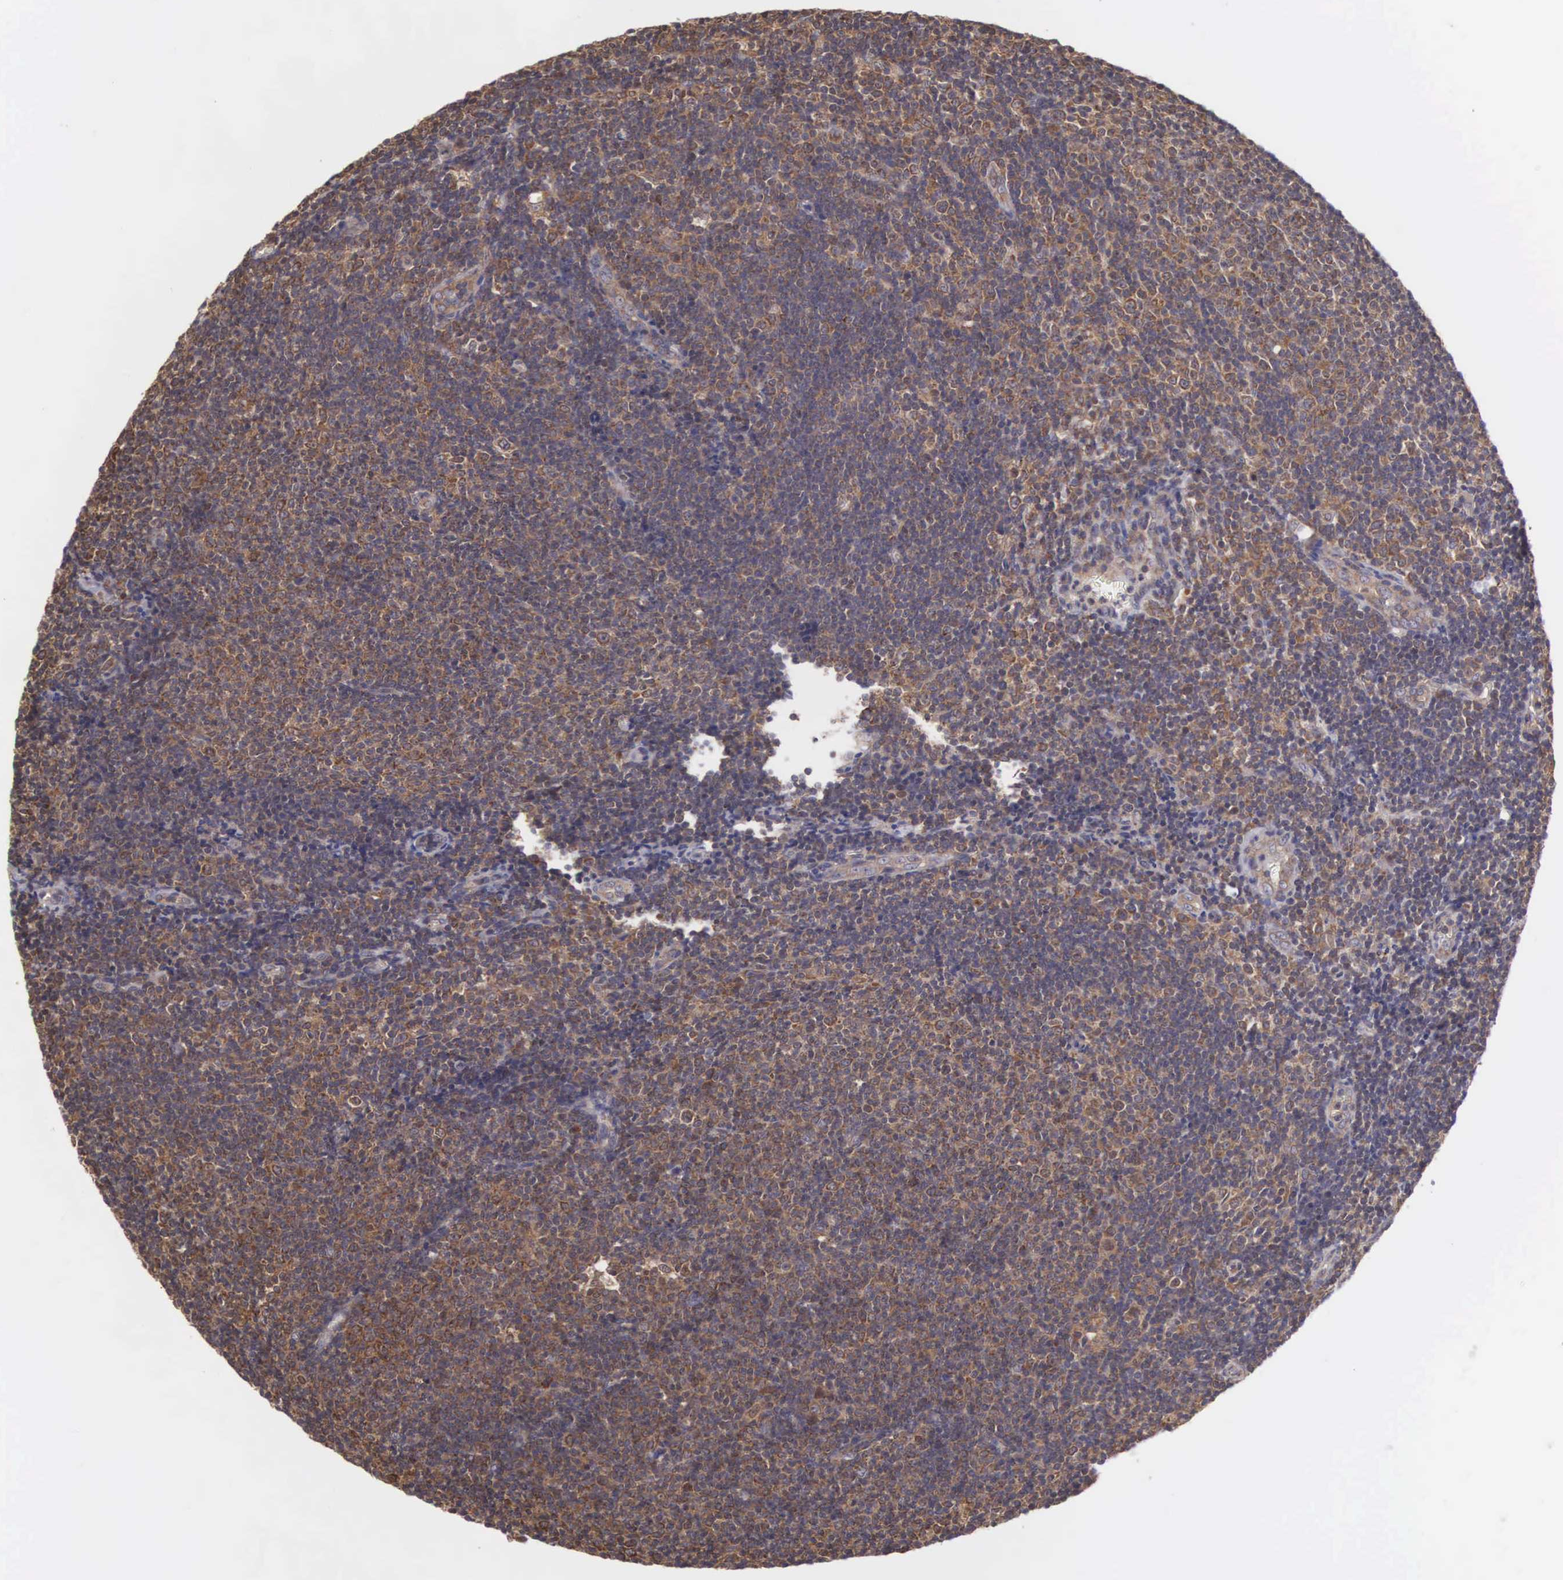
{"staining": {"intensity": "weak", "quantity": ">75%", "location": "cytoplasmic/membranous"}, "tissue": "lymphoma", "cell_type": "Tumor cells", "image_type": "cancer", "snomed": [{"axis": "morphology", "description": "Malignant lymphoma, non-Hodgkin's type, Low grade"}, {"axis": "topography", "description": "Lymph node"}], "caption": "Brown immunohistochemical staining in human lymphoma reveals weak cytoplasmic/membranous positivity in approximately >75% of tumor cells.", "gene": "DHRS1", "patient": {"sex": "male", "age": 49}}